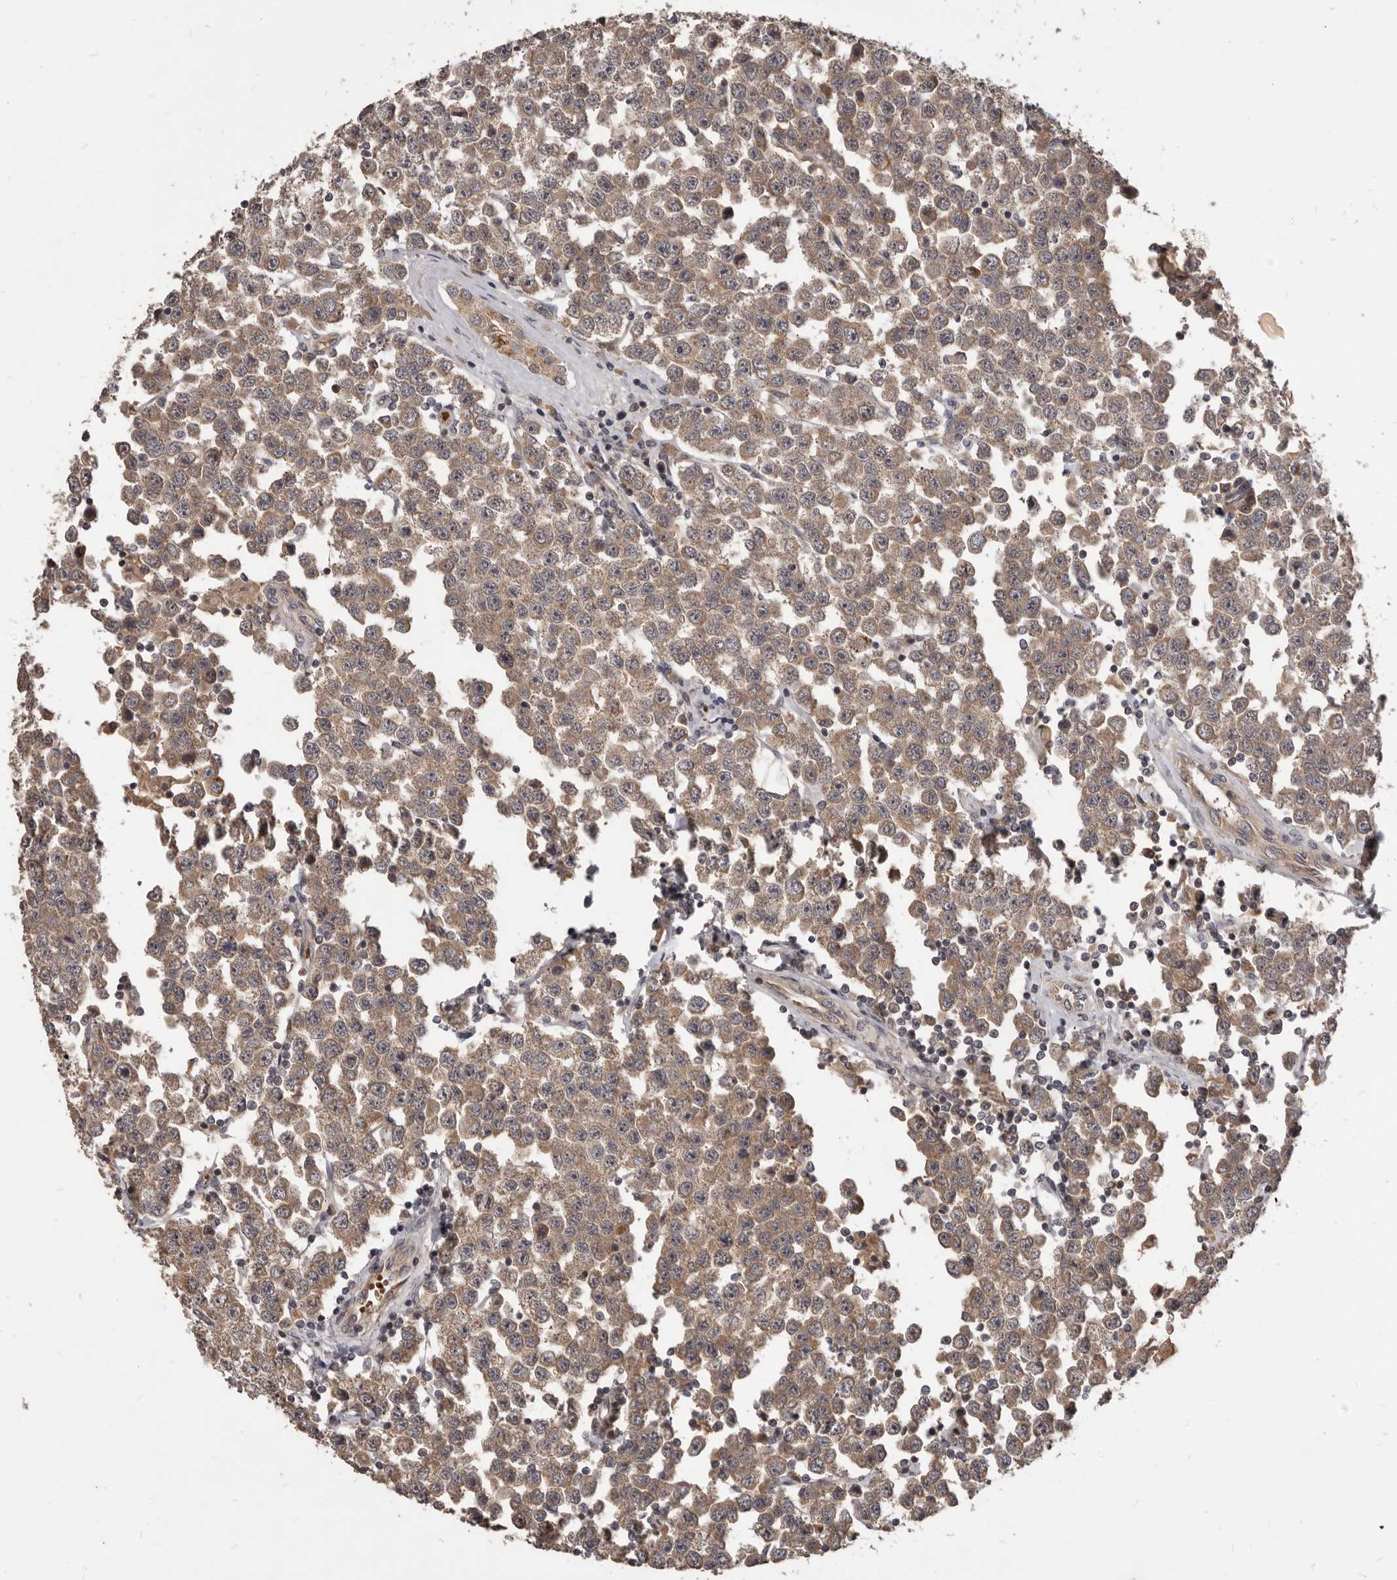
{"staining": {"intensity": "moderate", "quantity": ">75%", "location": "cytoplasmic/membranous"}, "tissue": "testis cancer", "cell_type": "Tumor cells", "image_type": "cancer", "snomed": [{"axis": "morphology", "description": "Seminoma, NOS"}, {"axis": "topography", "description": "Testis"}], "caption": "Testis seminoma tissue demonstrates moderate cytoplasmic/membranous positivity in about >75% of tumor cells", "gene": "GABPB2", "patient": {"sex": "male", "age": 28}}